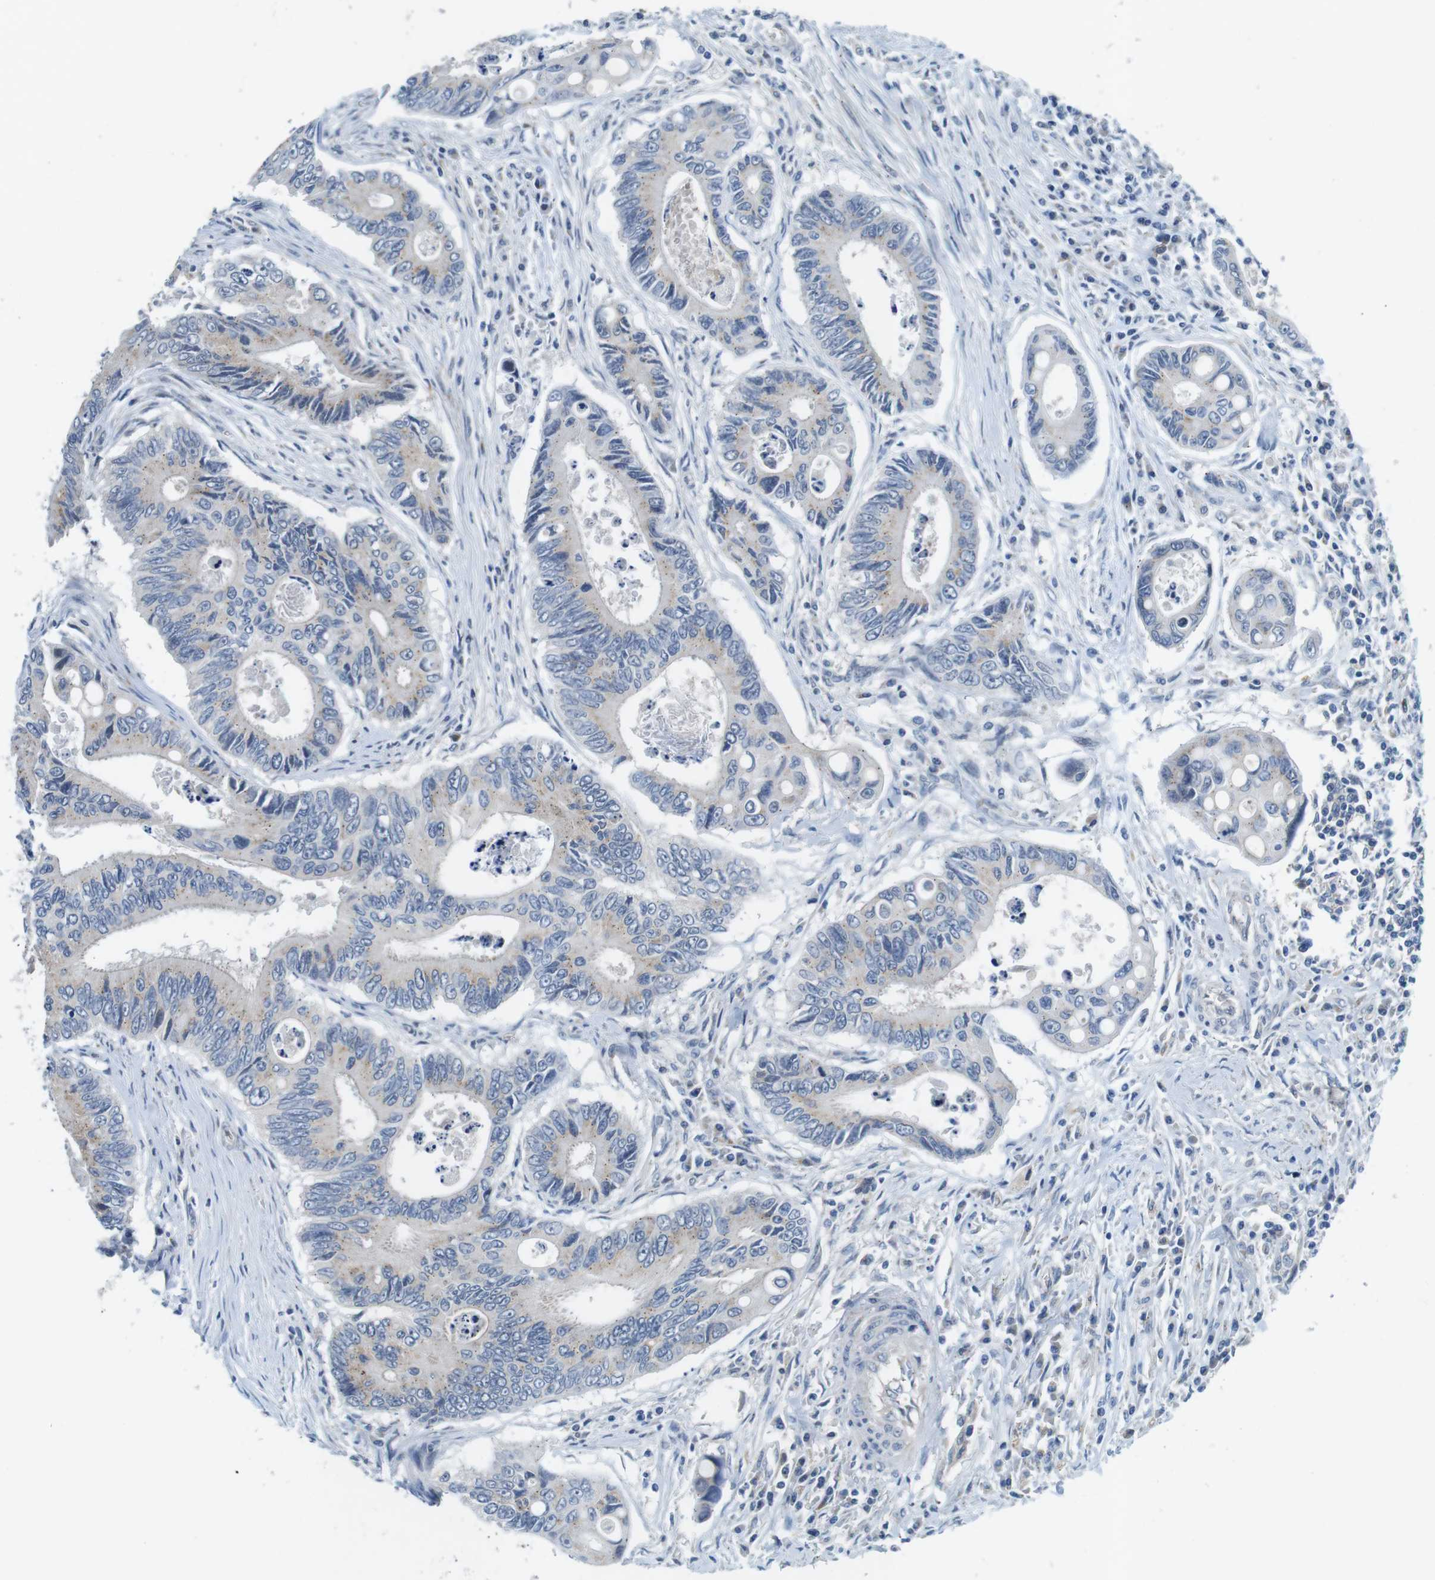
{"staining": {"intensity": "negative", "quantity": "none", "location": "none"}, "tissue": "colorectal cancer", "cell_type": "Tumor cells", "image_type": "cancer", "snomed": [{"axis": "morphology", "description": "Inflammation, NOS"}, {"axis": "morphology", "description": "Adenocarcinoma, NOS"}, {"axis": "topography", "description": "Colon"}], "caption": "A photomicrograph of adenocarcinoma (colorectal) stained for a protein exhibits no brown staining in tumor cells.", "gene": "TYW1", "patient": {"sex": "male", "age": 72}}